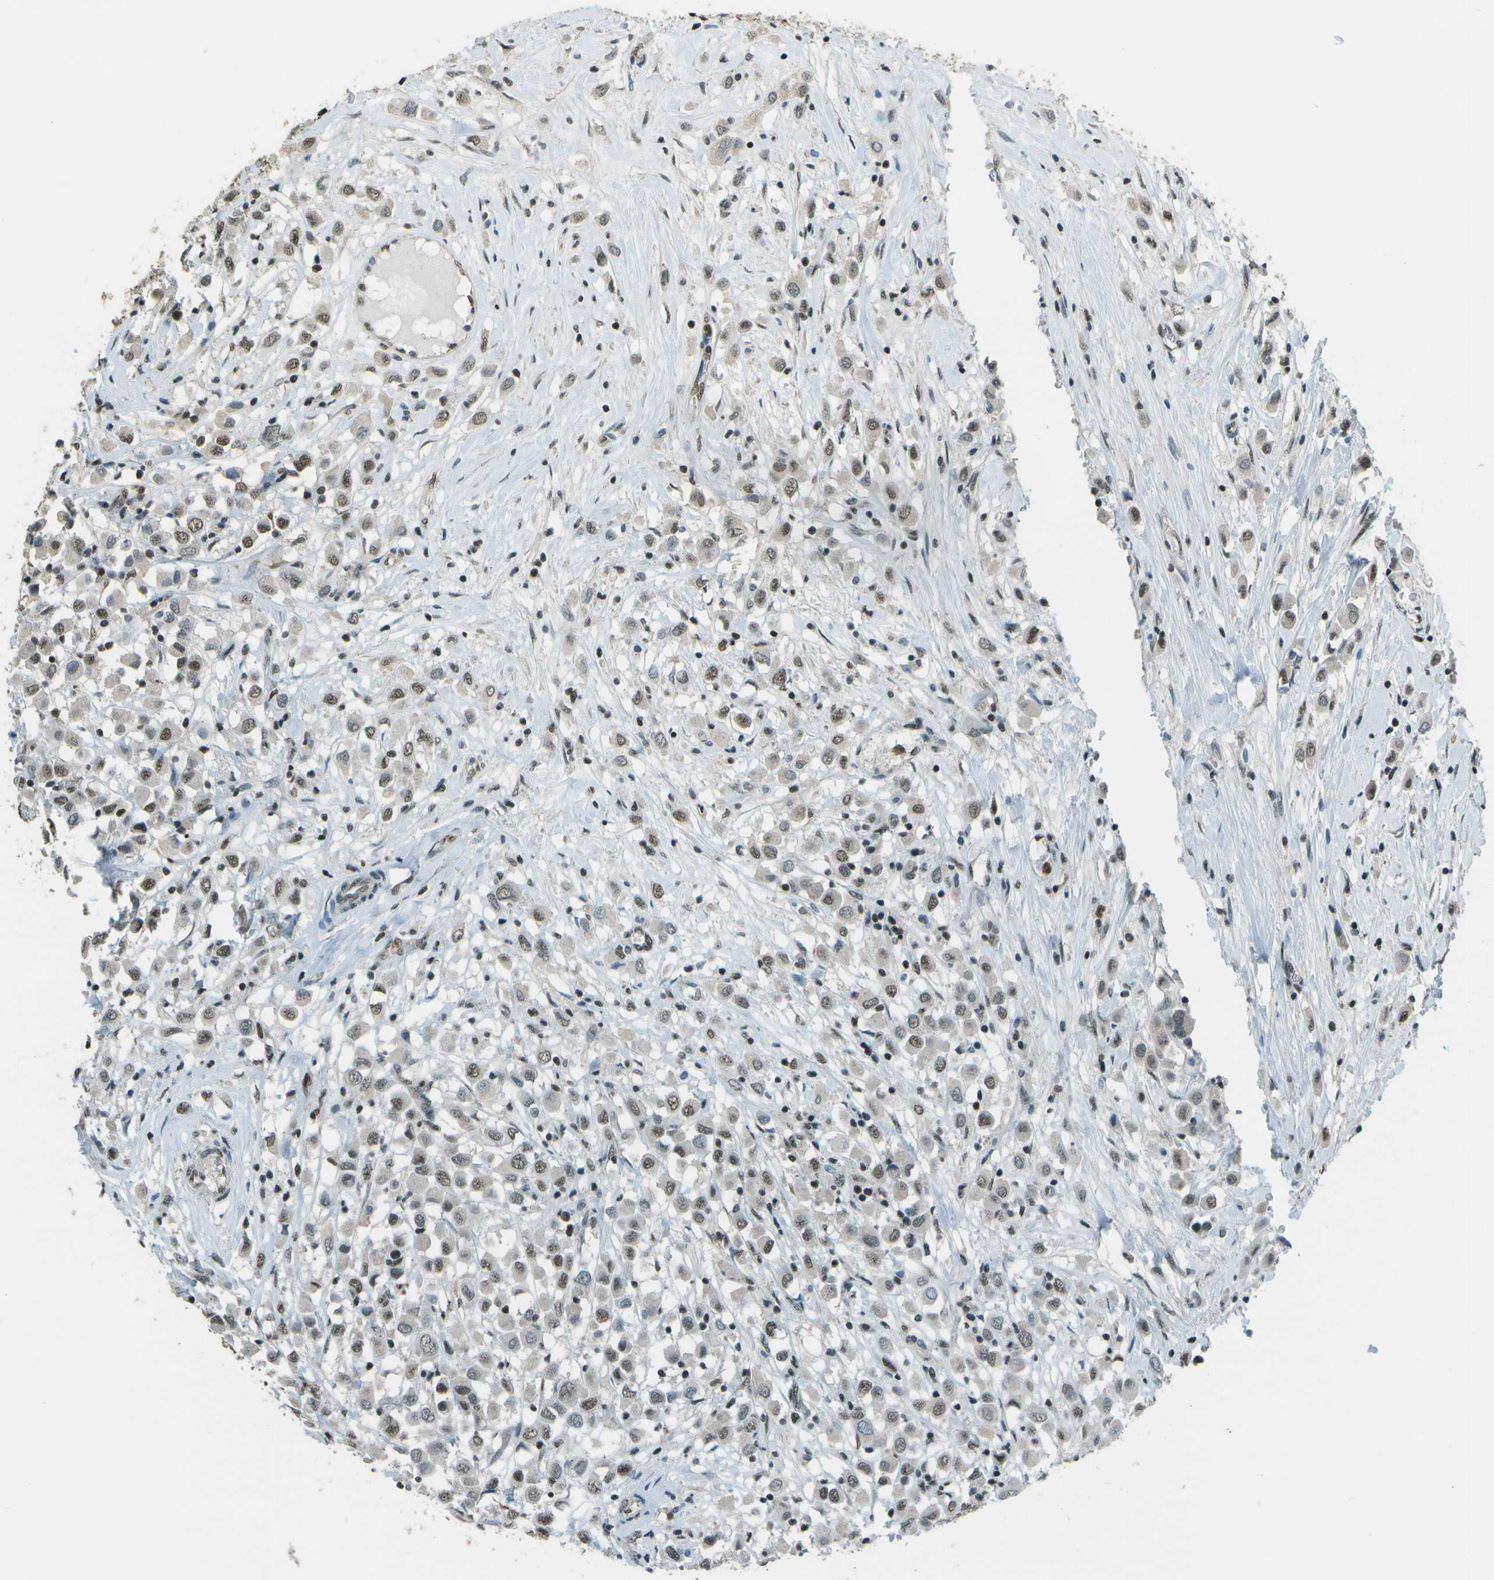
{"staining": {"intensity": "moderate", "quantity": ">75%", "location": "nuclear"}, "tissue": "breast cancer", "cell_type": "Tumor cells", "image_type": "cancer", "snomed": [{"axis": "morphology", "description": "Duct carcinoma"}, {"axis": "topography", "description": "Breast"}], "caption": "There is medium levels of moderate nuclear expression in tumor cells of intraductal carcinoma (breast), as demonstrated by immunohistochemical staining (brown color).", "gene": "DEPDC1", "patient": {"sex": "female", "age": 61}}